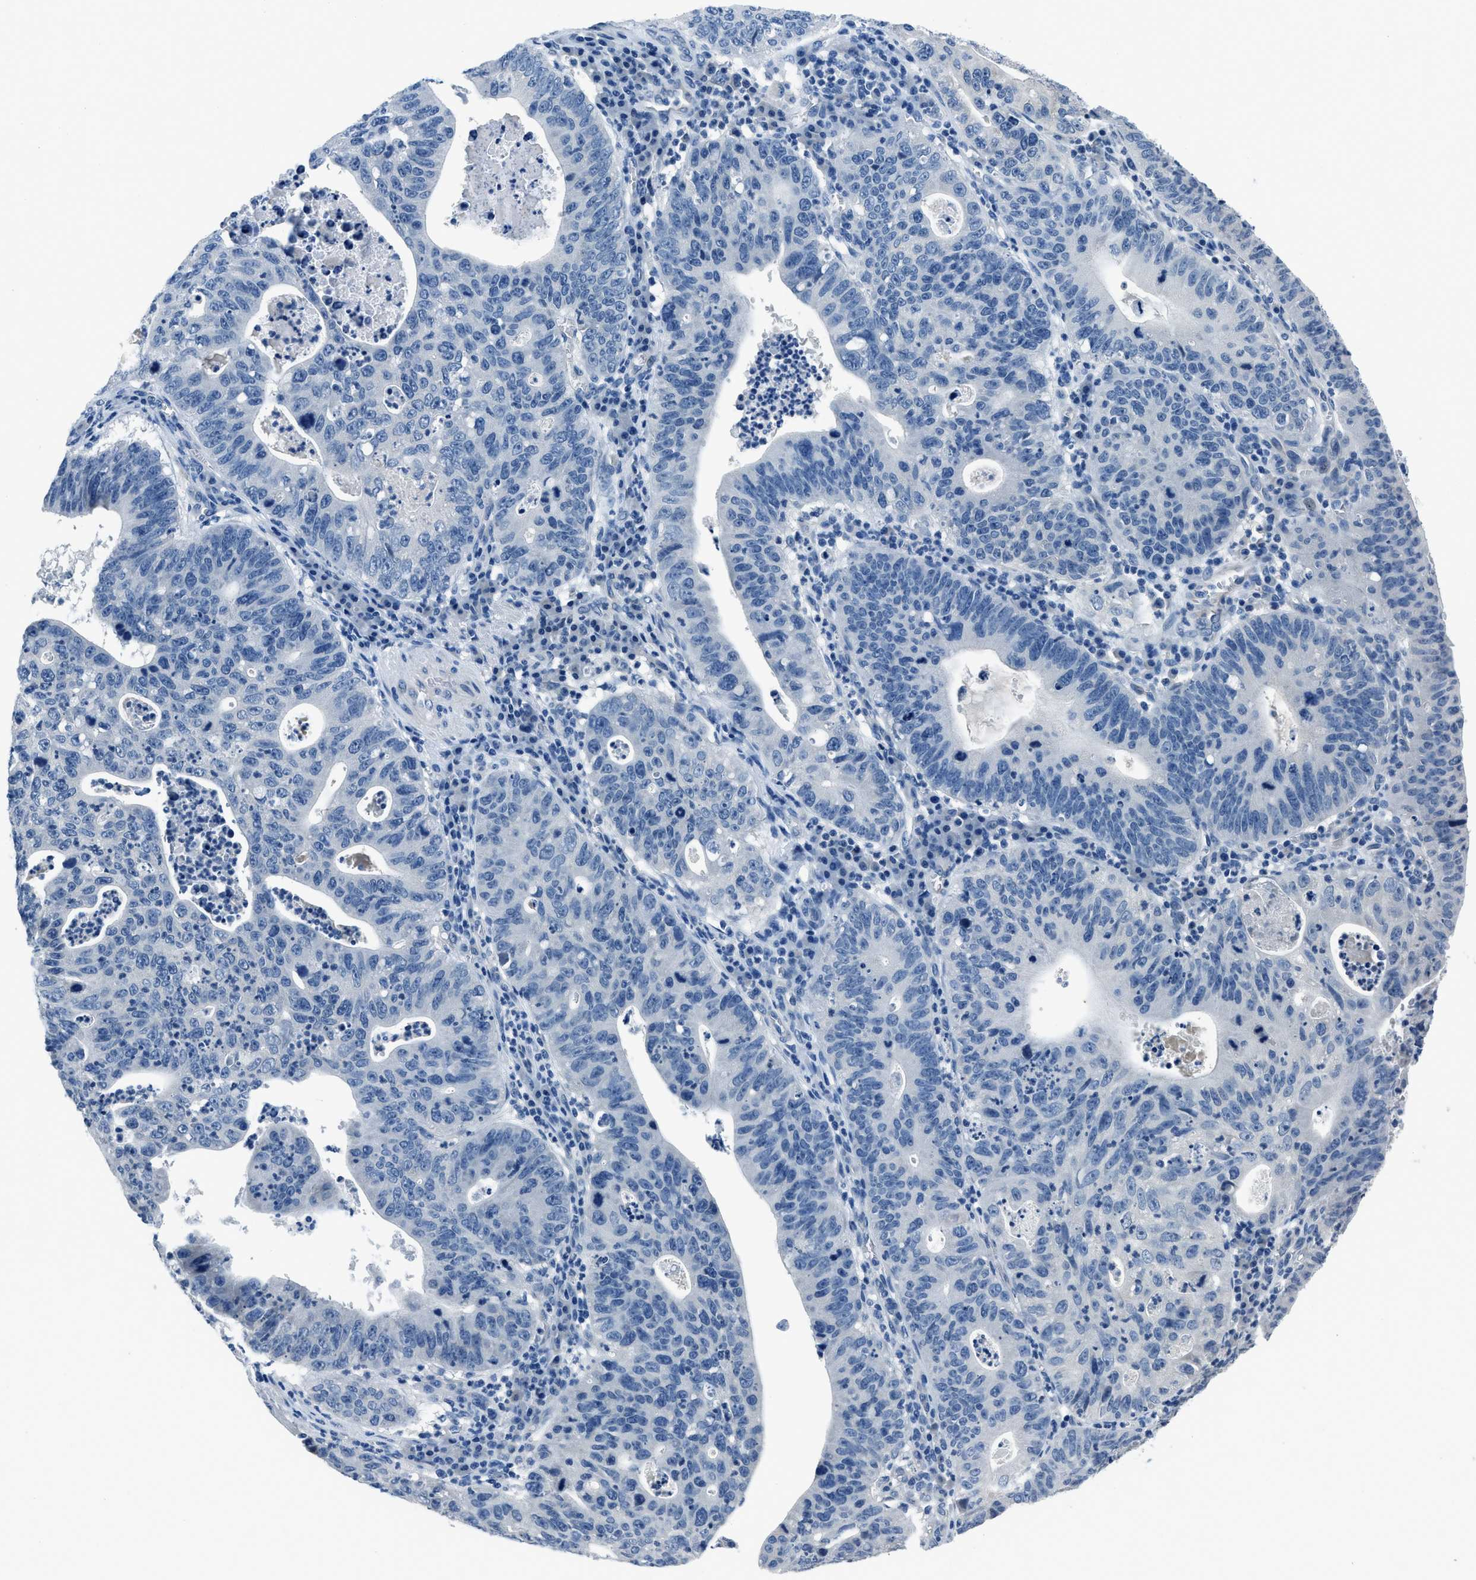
{"staining": {"intensity": "negative", "quantity": "none", "location": "none"}, "tissue": "stomach cancer", "cell_type": "Tumor cells", "image_type": "cancer", "snomed": [{"axis": "morphology", "description": "Adenocarcinoma, NOS"}, {"axis": "topography", "description": "Stomach"}], "caption": "DAB immunohistochemical staining of stomach cancer displays no significant positivity in tumor cells.", "gene": "GJA3", "patient": {"sex": "male", "age": 59}}